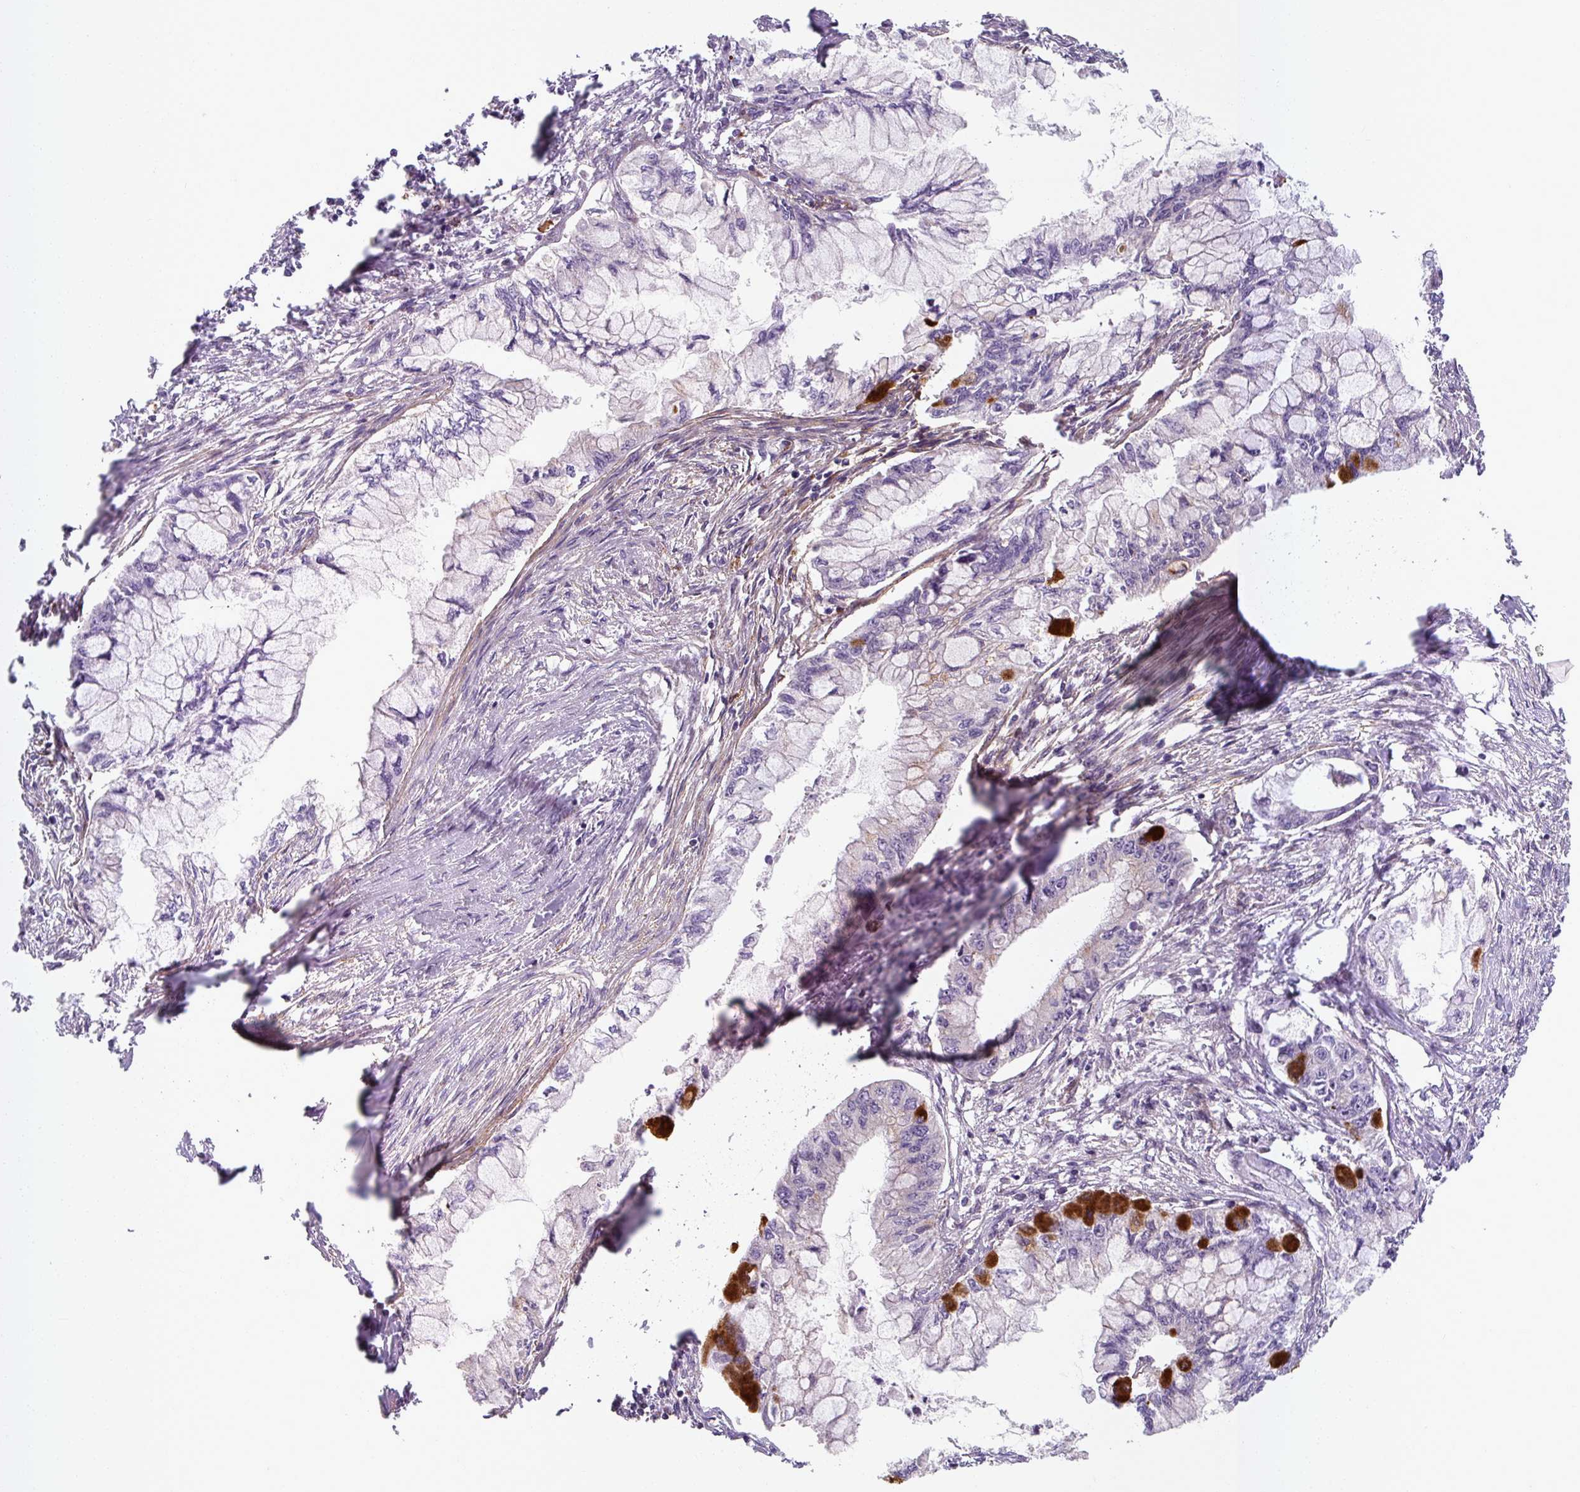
{"staining": {"intensity": "negative", "quantity": "none", "location": "none"}, "tissue": "pancreatic cancer", "cell_type": "Tumor cells", "image_type": "cancer", "snomed": [{"axis": "morphology", "description": "Adenocarcinoma, NOS"}, {"axis": "topography", "description": "Pancreas"}], "caption": "DAB immunohistochemical staining of human pancreatic cancer (adenocarcinoma) demonstrates no significant expression in tumor cells. (Immunohistochemistry (ihc), brightfield microscopy, high magnification).", "gene": "MRPS5", "patient": {"sex": "male", "age": 48}}